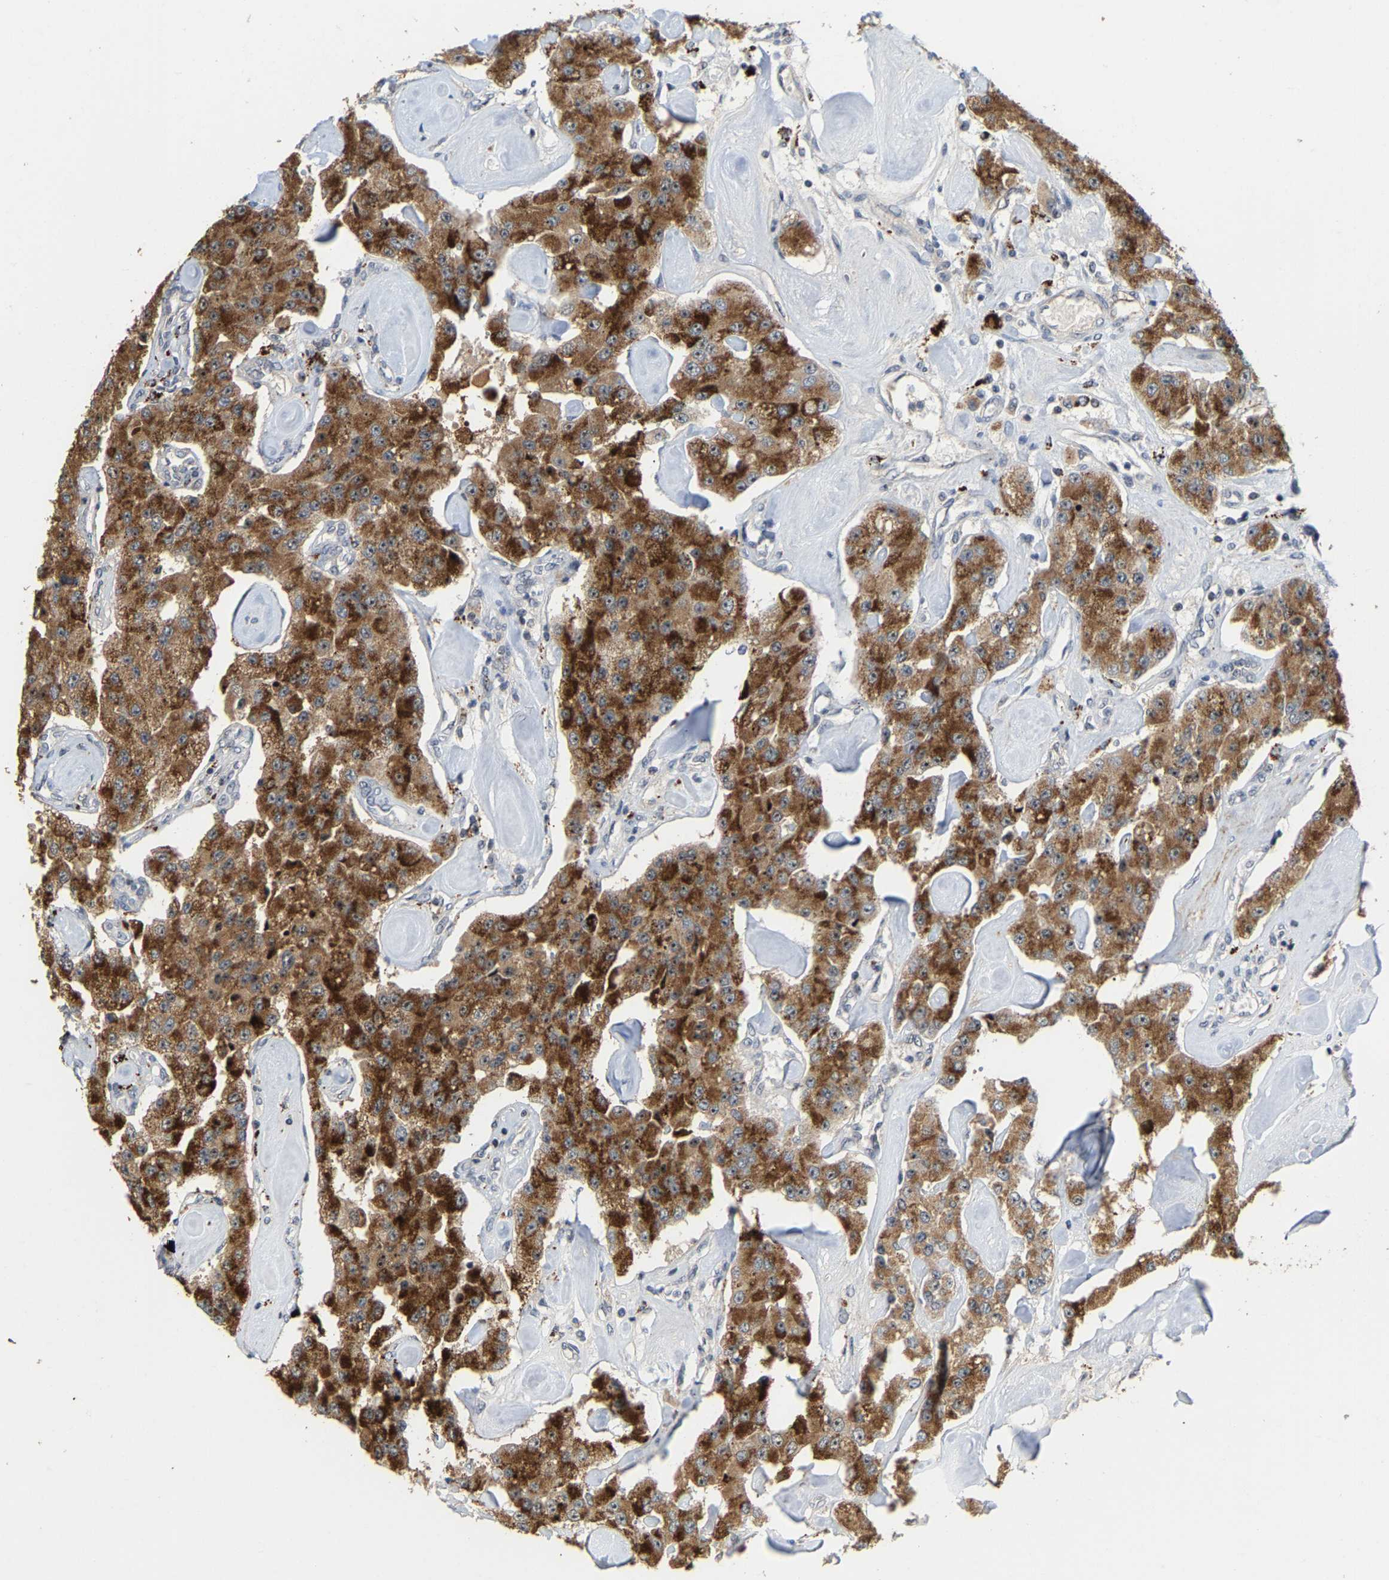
{"staining": {"intensity": "strong", "quantity": ">75%", "location": "cytoplasmic/membranous,nuclear"}, "tissue": "carcinoid", "cell_type": "Tumor cells", "image_type": "cancer", "snomed": [{"axis": "morphology", "description": "Carcinoid, malignant, NOS"}, {"axis": "topography", "description": "Pancreas"}], "caption": "Tumor cells display strong cytoplasmic/membranous and nuclear staining in approximately >75% of cells in carcinoid.", "gene": "NOP58", "patient": {"sex": "male", "age": 41}}